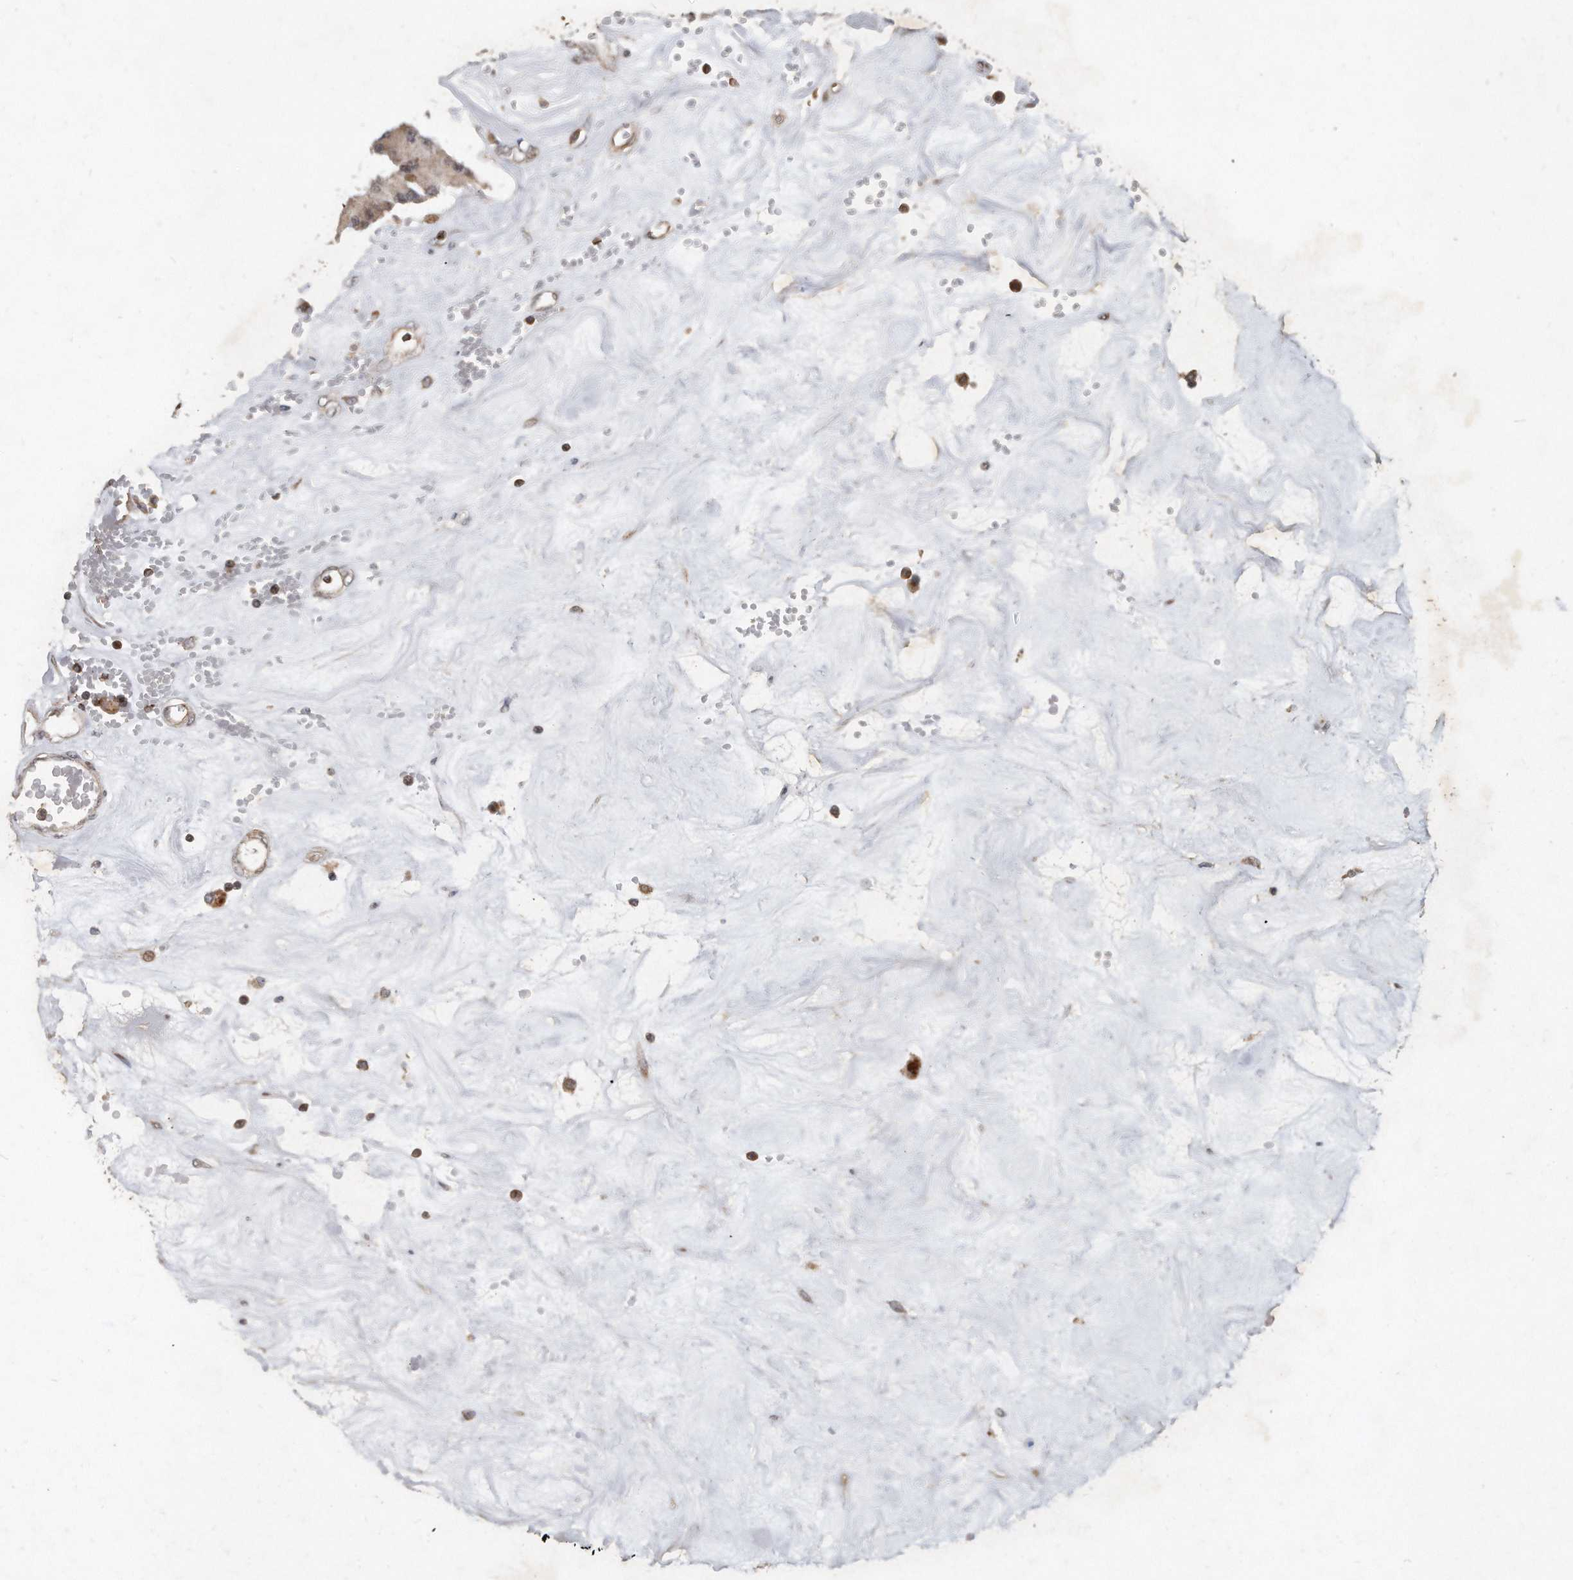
{"staining": {"intensity": "weak", "quantity": "25%-75%", "location": "cytoplasmic/membranous,nuclear"}, "tissue": "carcinoid", "cell_type": "Tumor cells", "image_type": "cancer", "snomed": [{"axis": "morphology", "description": "Carcinoid, malignant, NOS"}, {"axis": "topography", "description": "Pancreas"}], "caption": "A photomicrograph showing weak cytoplasmic/membranous and nuclear staining in approximately 25%-75% of tumor cells in malignant carcinoid, as visualized by brown immunohistochemical staining.", "gene": "PGBD2", "patient": {"sex": "male", "age": 41}}